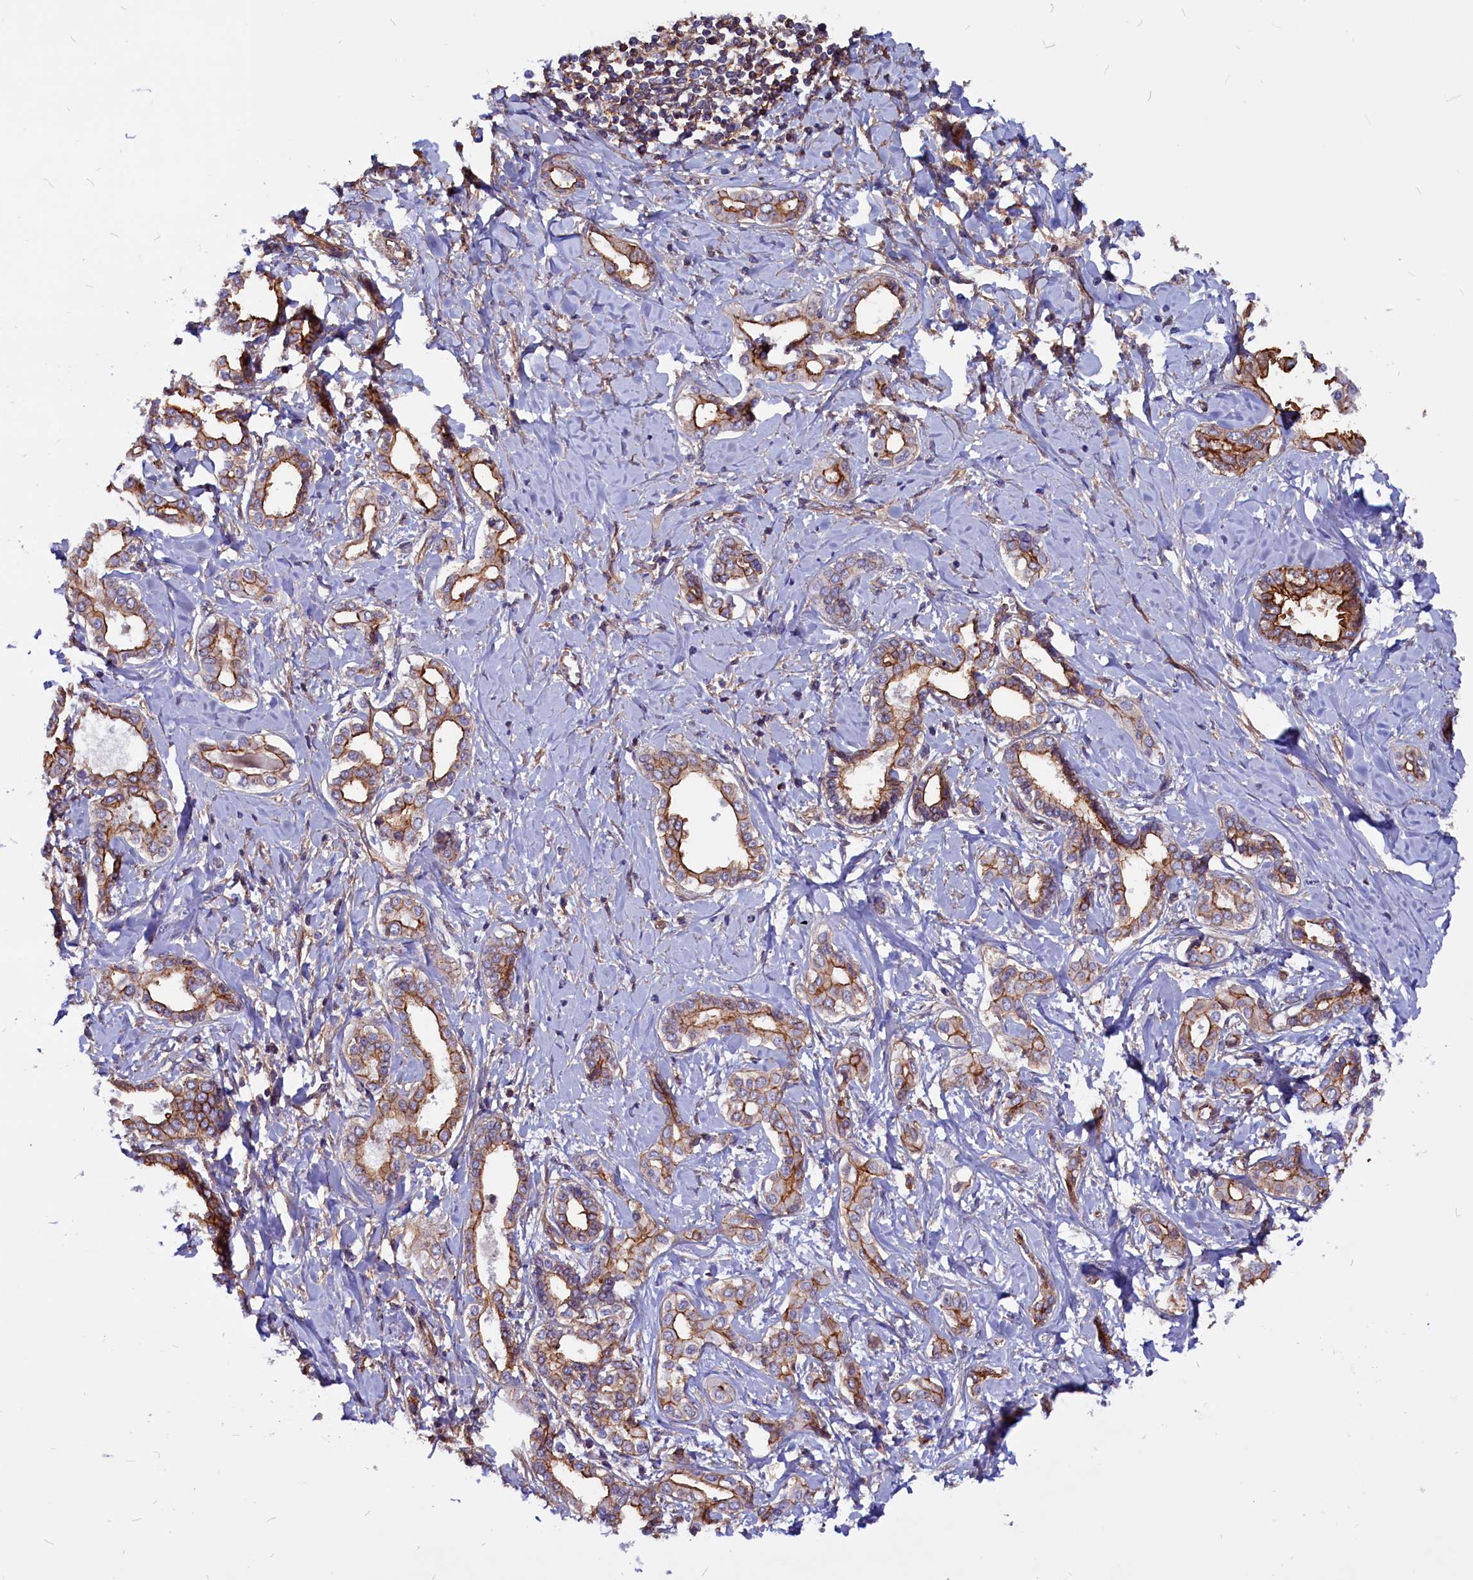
{"staining": {"intensity": "strong", "quantity": "25%-75%", "location": "cytoplasmic/membranous"}, "tissue": "liver cancer", "cell_type": "Tumor cells", "image_type": "cancer", "snomed": [{"axis": "morphology", "description": "Cholangiocarcinoma"}, {"axis": "topography", "description": "Liver"}], "caption": "Immunohistochemistry (IHC) photomicrograph of liver cancer stained for a protein (brown), which exhibits high levels of strong cytoplasmic/membranous staining in about 25%-75% of tumor cells.", "gene": "ZNF749", "patient": {"sex": "female", "age": 77}}